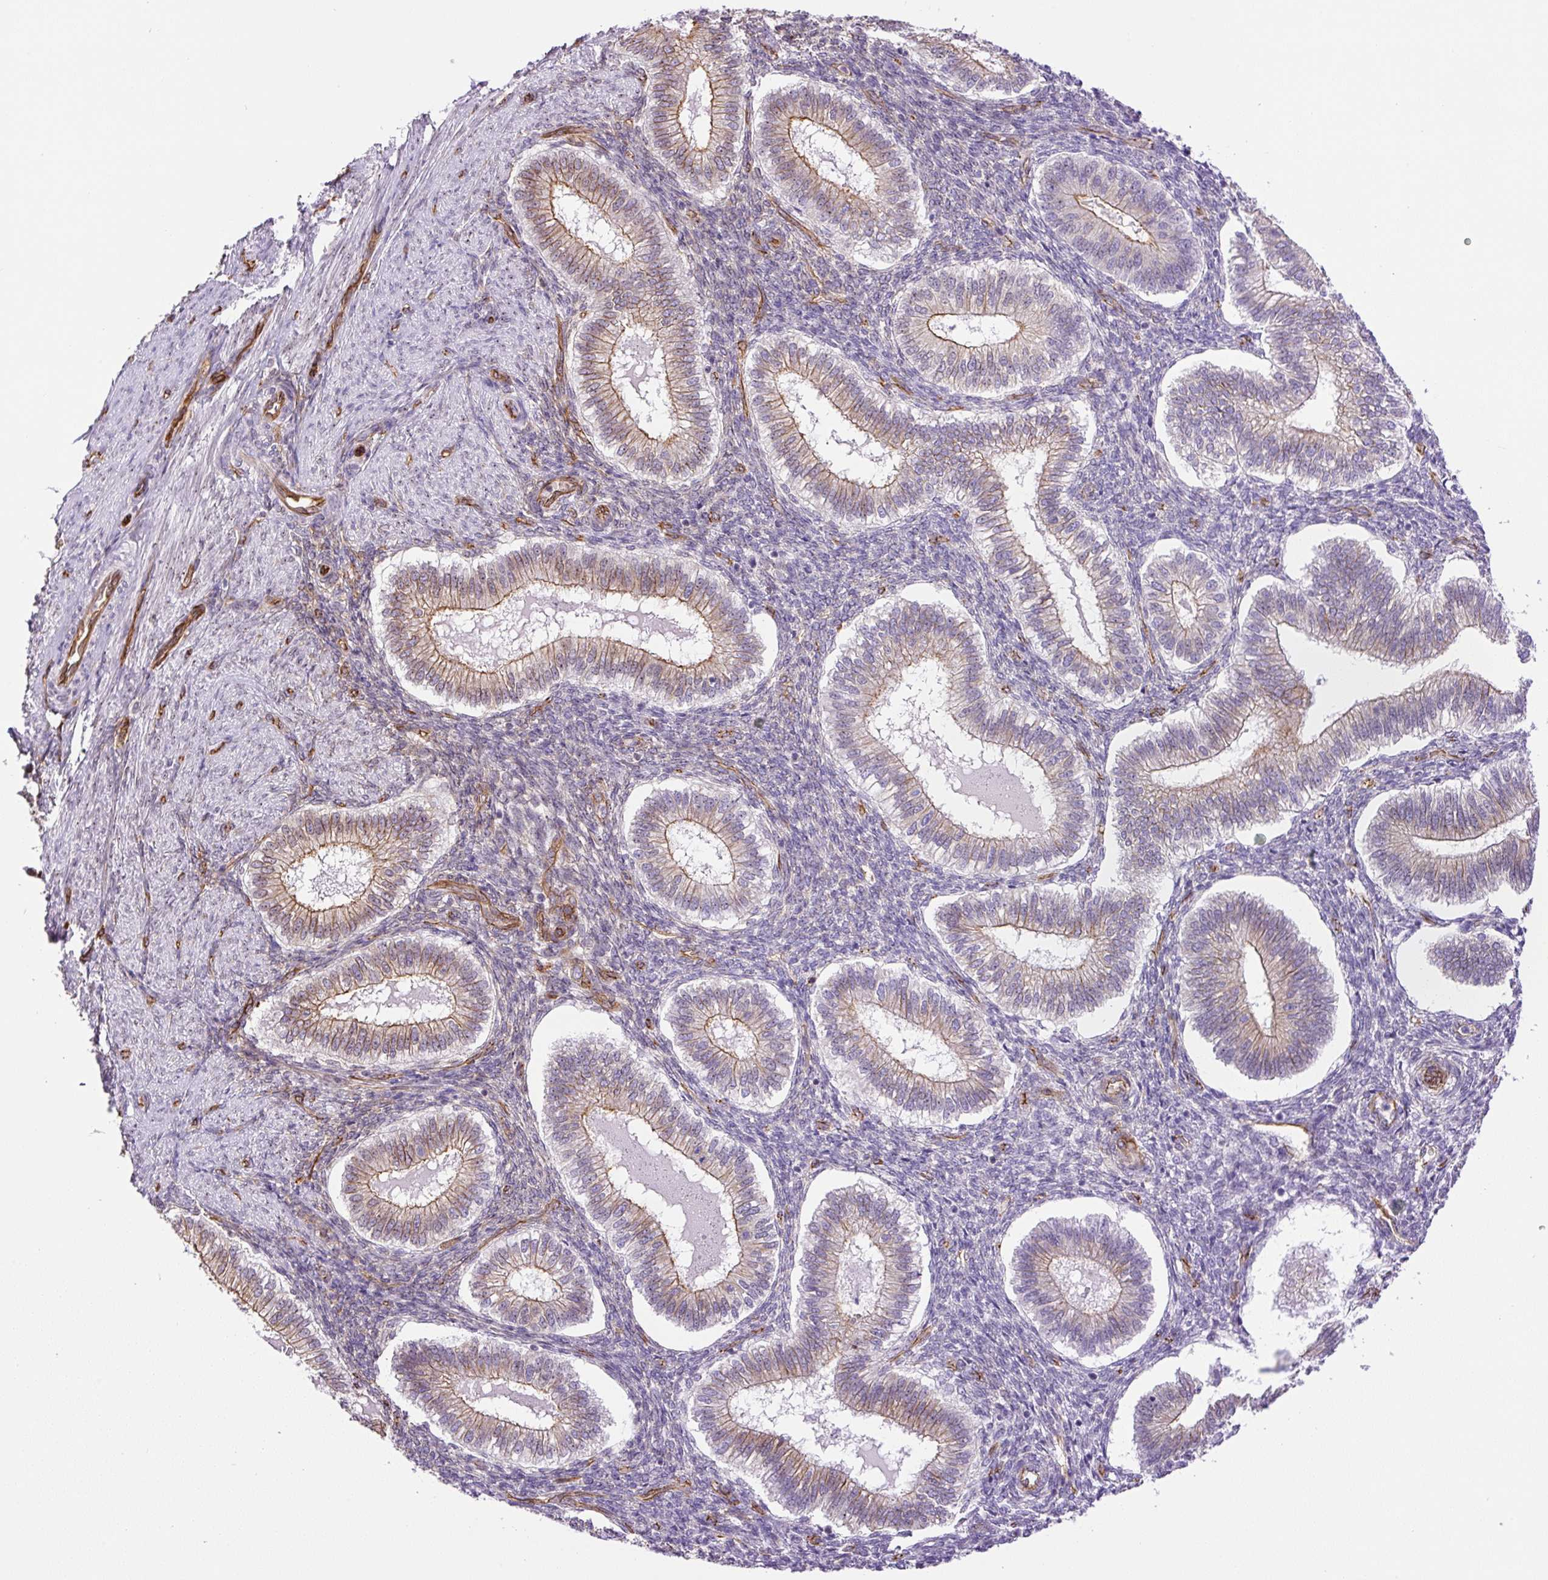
{"staining": {"intensity": "moderate", "quantity": "25%-75%", "location": "cytoplasmic/membranous"}, "tissue": "endometrium", "cell_type": "Cells in endometrial stroma", "image_type": "normal", "snomed": [{"axis": "morphology", "description": "Normal tissue, NOS"}, {"axis": "topography", "description": "Endometrium"}], "caption": "DAB immunohistochemical staining of unremarkable endometrium exhibits moderate cytoplasmic/membranous protein staining in approximately 25%-75% of cells in endometrial stroma. Ihc stains the protein of interest in brown and the nuclei are stained blue.", "gene": "MYO5C", "patient": {"sex": "female", "age": 25}}